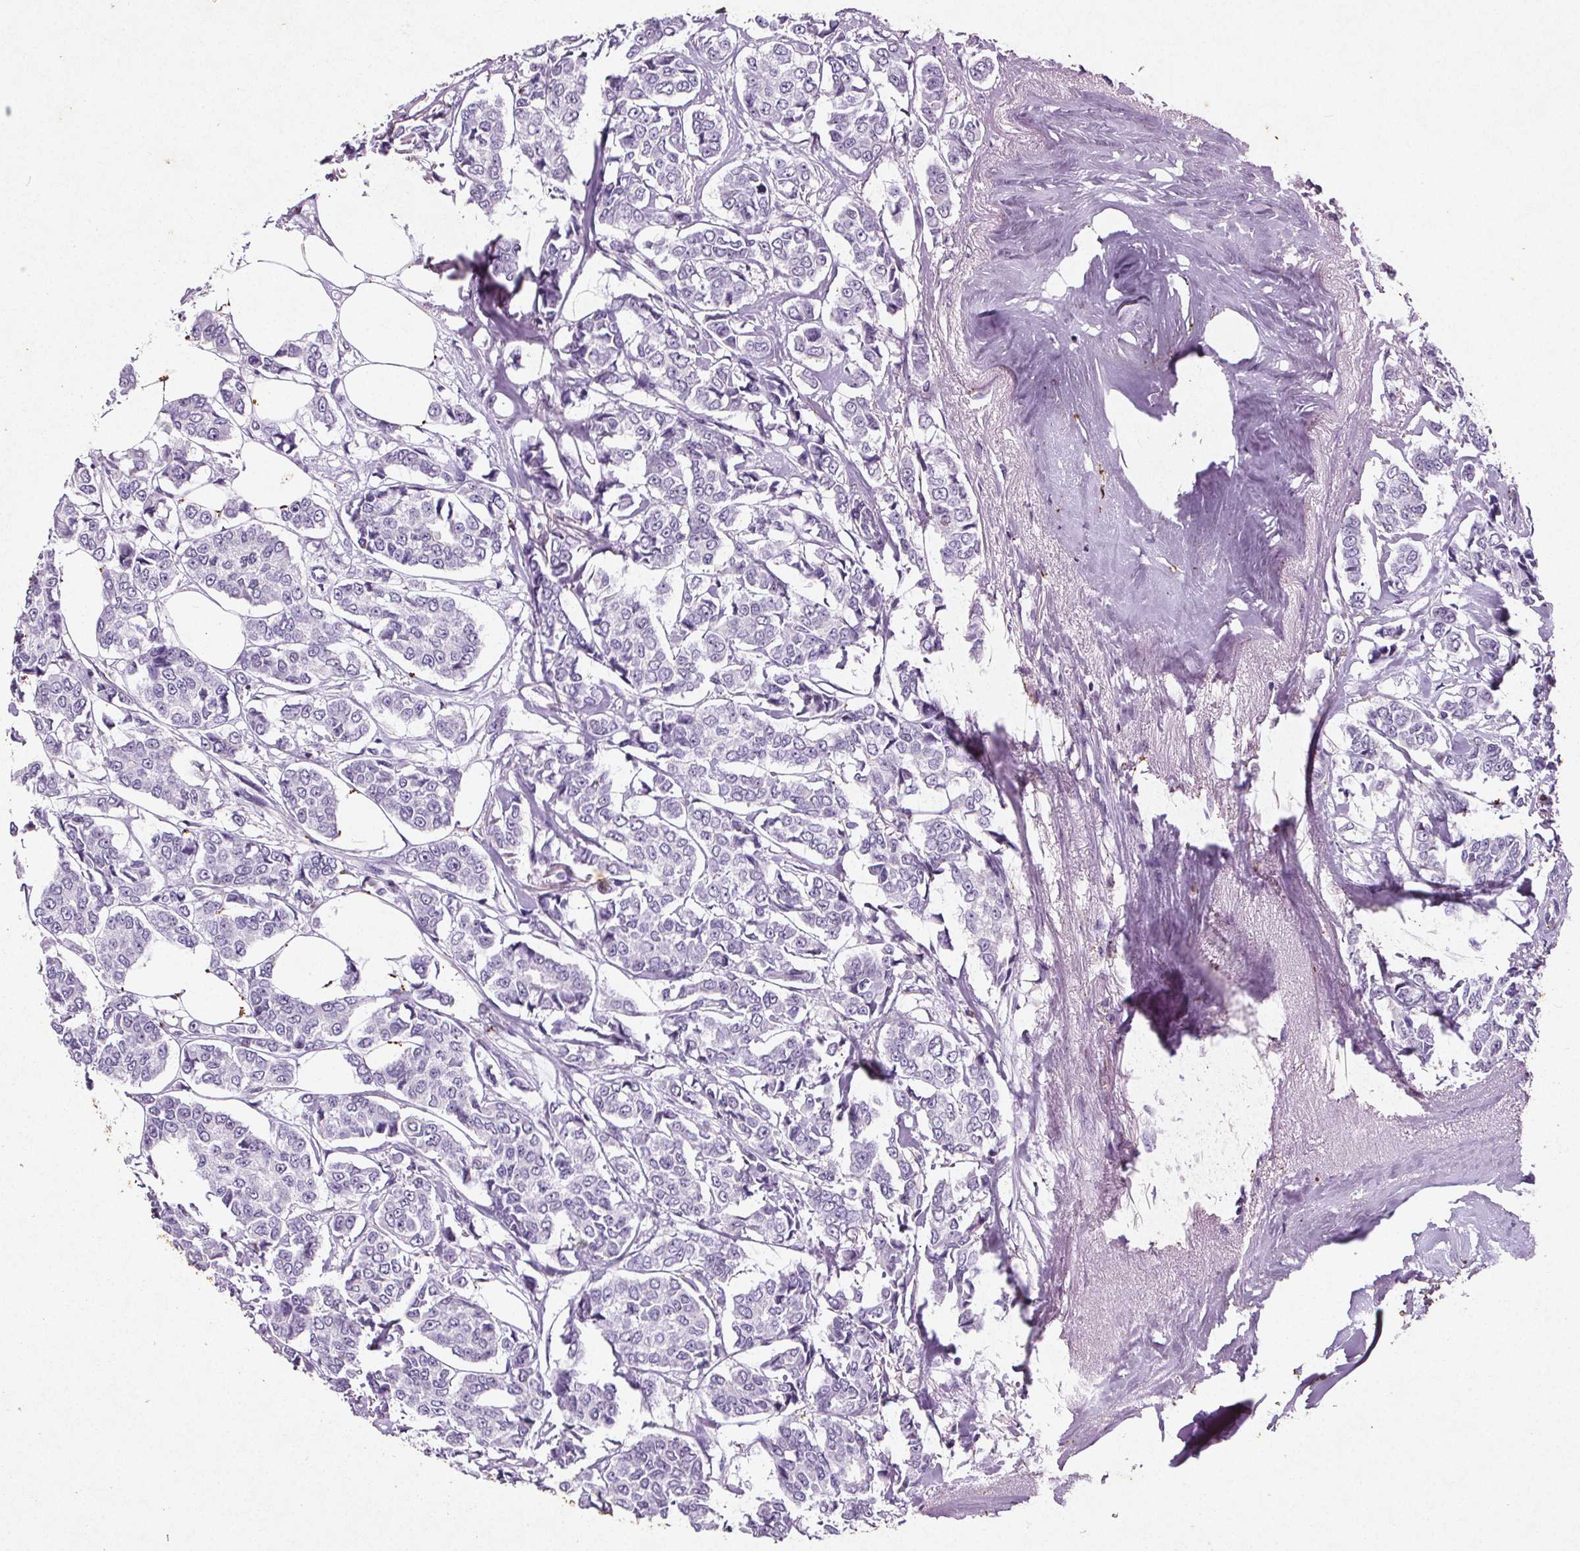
{"staining": {"intensity": "negative", "quantity": "none", "location": "none"}, "tissue": "breast cancer", "cell_type": "Tumor cells", "image_type": "cancer", "snomed": [{"axis": "morphology", "description": "Duct carcinoma"}, {"axis": "topography", "description": "Breast"}], "caption": "The immunohistochemistry image has no significant positivity in tumor cells of breast invasive ductal carcinoma tissue.", "gene": "C19orf84", "patient": {"sex": "female", "age": 94}}